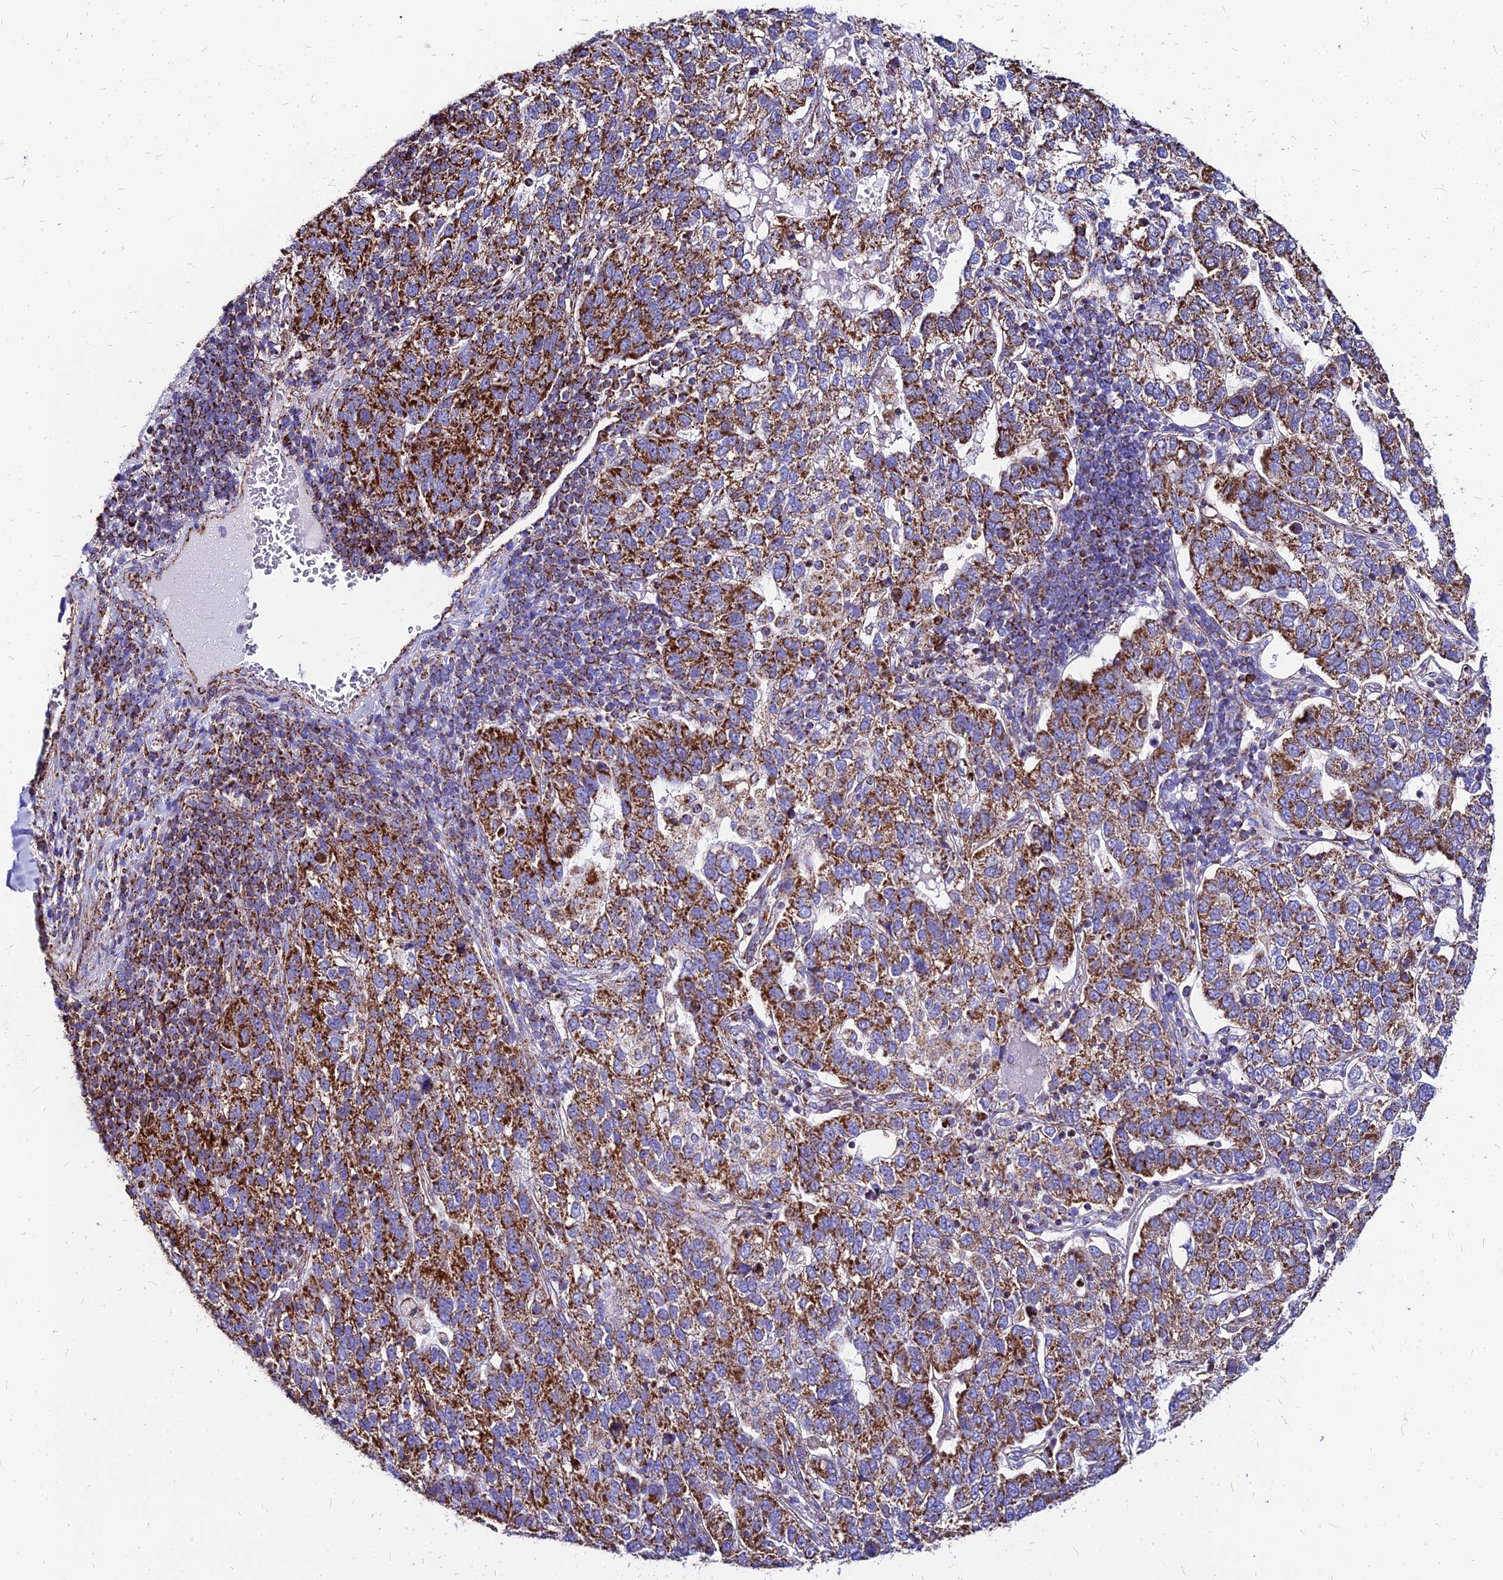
{"staining": {"intensity": "strong", "quantity": ">75%", "location": "cytoplasmic/membranous"}, "tissue": "pancreatic cancer", "cell_type": "Tumor cells", "image_type": "cancer", "snomed": [{"axis": "morphology", "description": "Adenocarcinoma, NOS"}, {"axis": "topography", "description": "Pancreas"}], "caption": "Immunohistochemistry of human adenocarcinoma (pancreatic) demonstrates high levels of strong cytoplasmic/membranous staining in approximately >75% of tumor cells.", "gene": "DLD", "patient": {"sex": "female", "age": 61}}